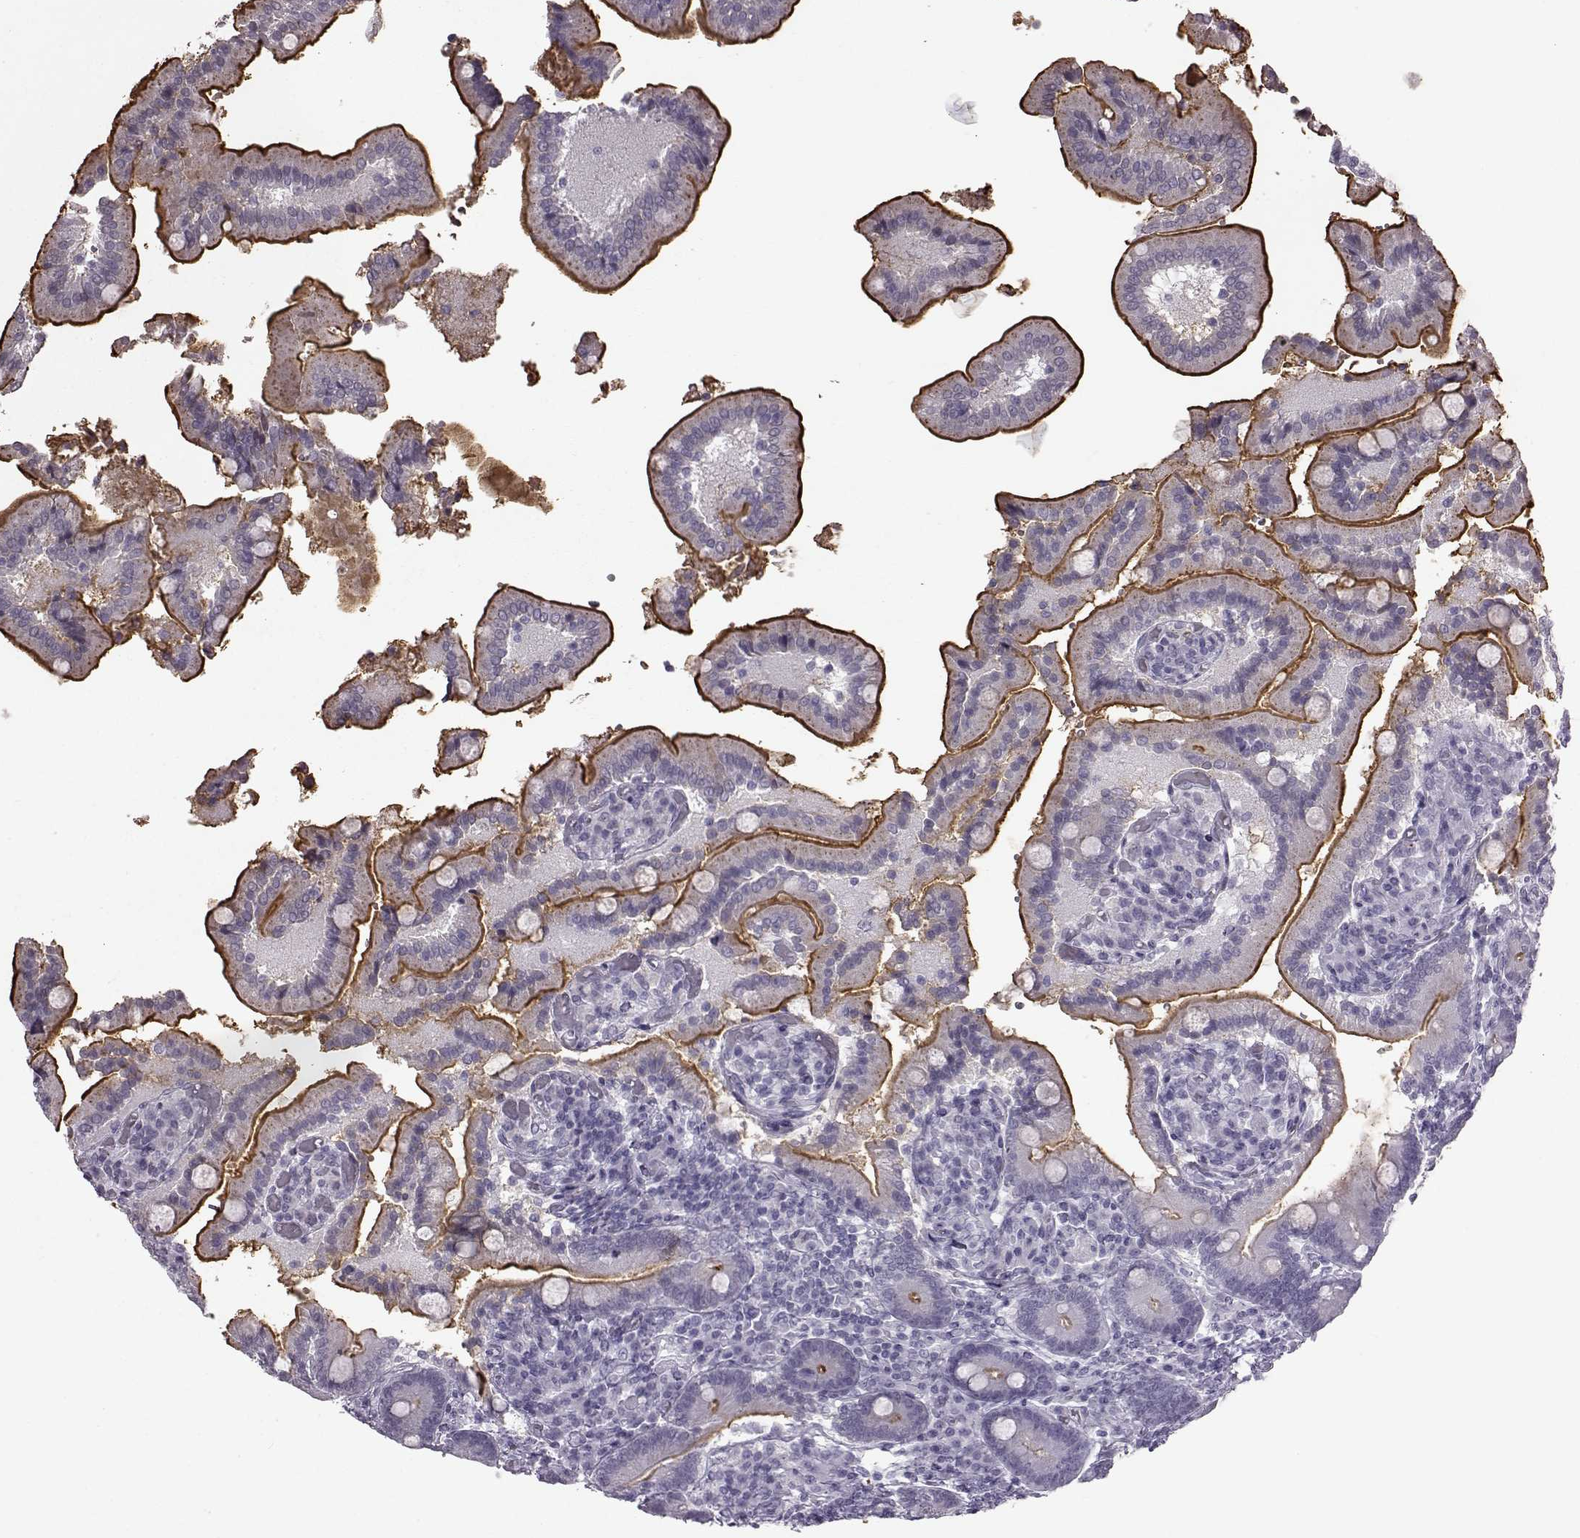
{"staining": {"intensity": "strong", "quantity": "25%-75%", "location": "cytoplasmic/membranous"}, "tissue": "duodenum", "cell_type": "Glandular cells", "image_type": "normal", "snomed": [{"axis": "morphology", "description": "Normal tissue, NOS"}, {"axis": "topography", "description": "Duodenum"}], "caption": "Immunohistochemistry of unremarkable duodenum reveals high levels of strong cytoplasmic/membranous staining in approximately 25%-75% of glandular cells. The protein of interest is stained brown, and the nuclei are stained in blue (DAB (3,3'-diaminobenzidine) IHC with brightfield microscopy, high magnification).", "gene": "SLC28A2", "patient": {"sex": "female", "age": 62}}